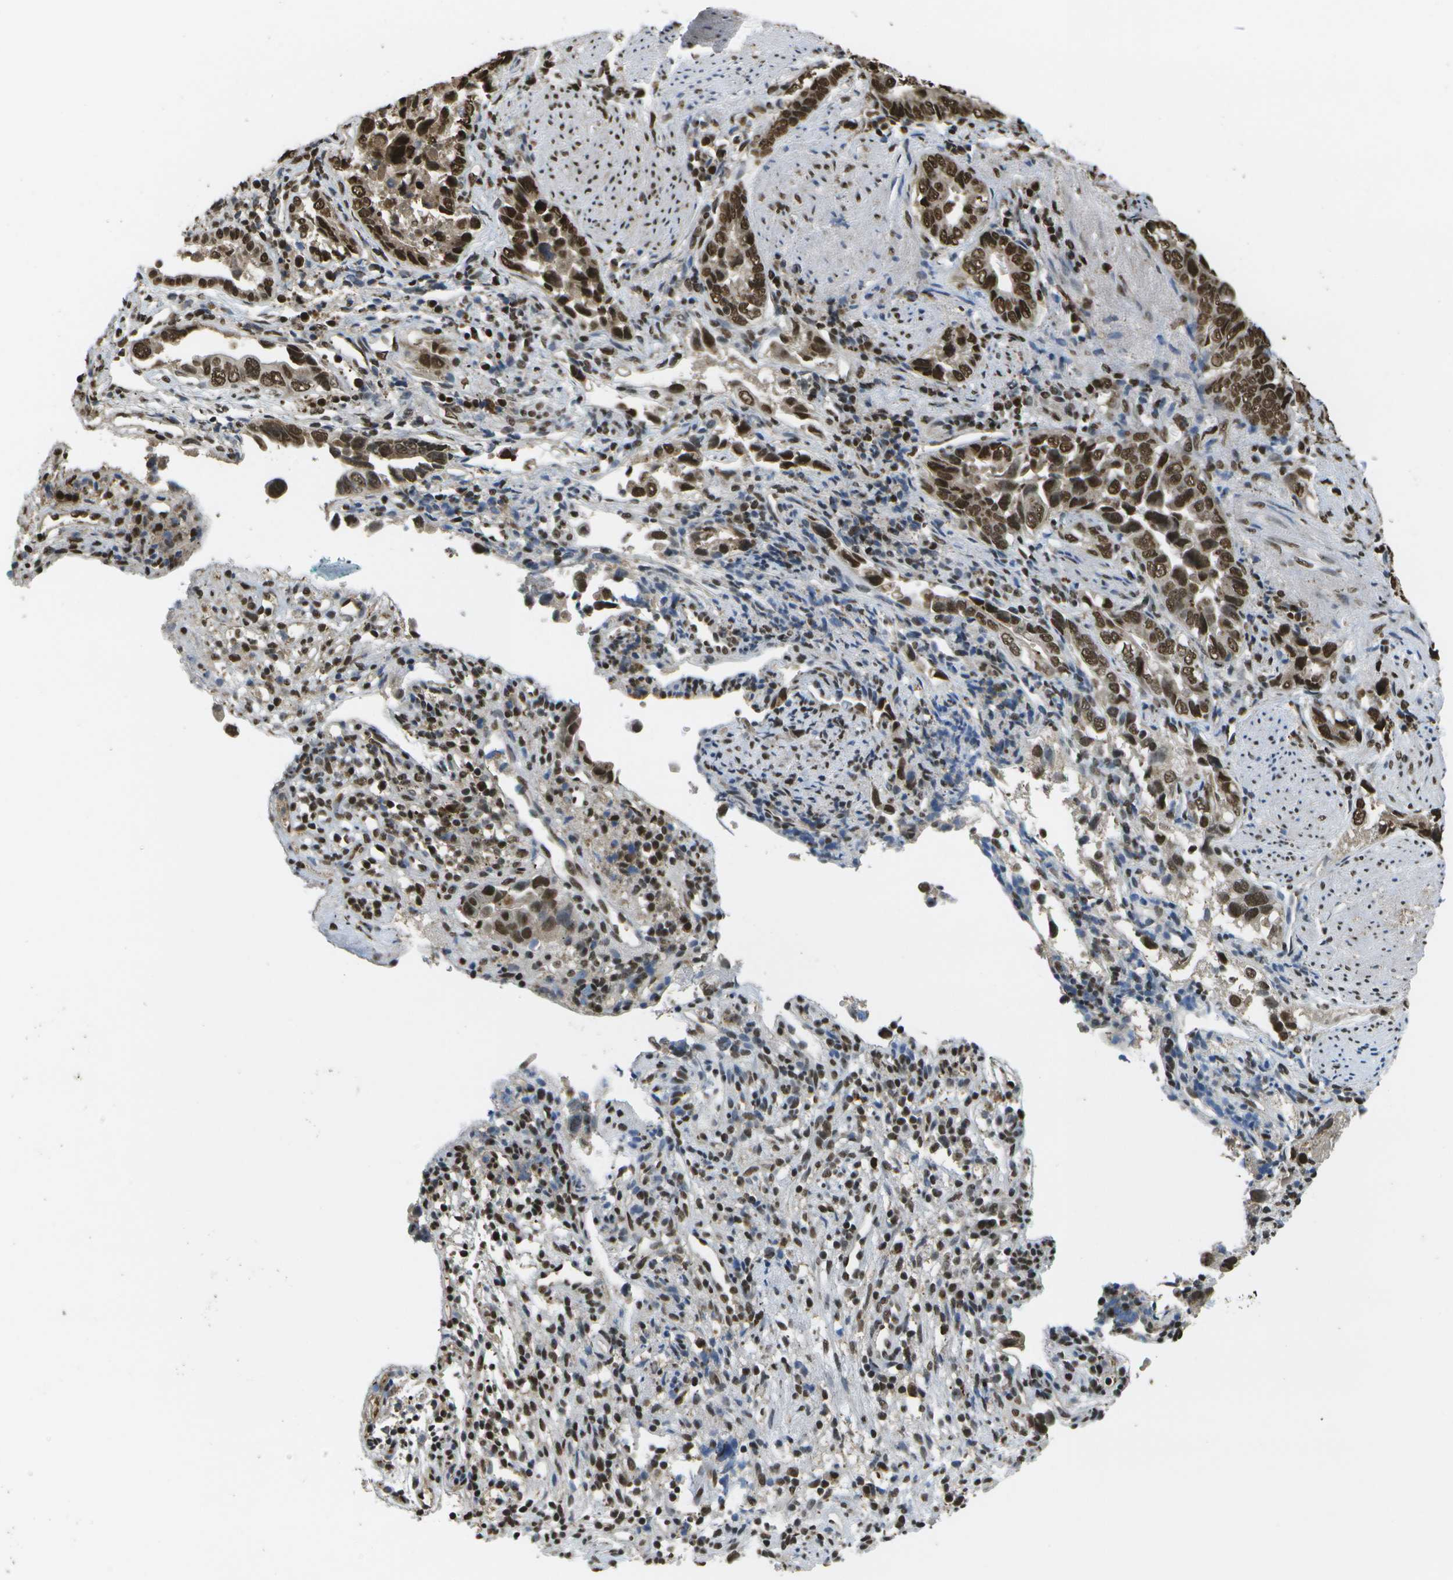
{"staining": {"intensity": "strong", "quantity": ">75%", "location": "nuclear"}, "tissue": "liver cancer", "cell_type": "Tumor cells", "image_type": "cancer", "snomed": [{"axis": "morphology", "description": "Cholangiocarcinoma"}, {"axis": "topography", "description": "Liver"}], "caption": "This is an image of IHC staining of cholangiocarcinoma (liver), which shows strong expression in the nuclear of tumor cells.", "gene": "SPEN", "patient": {"sex": "female", "age": 79}}